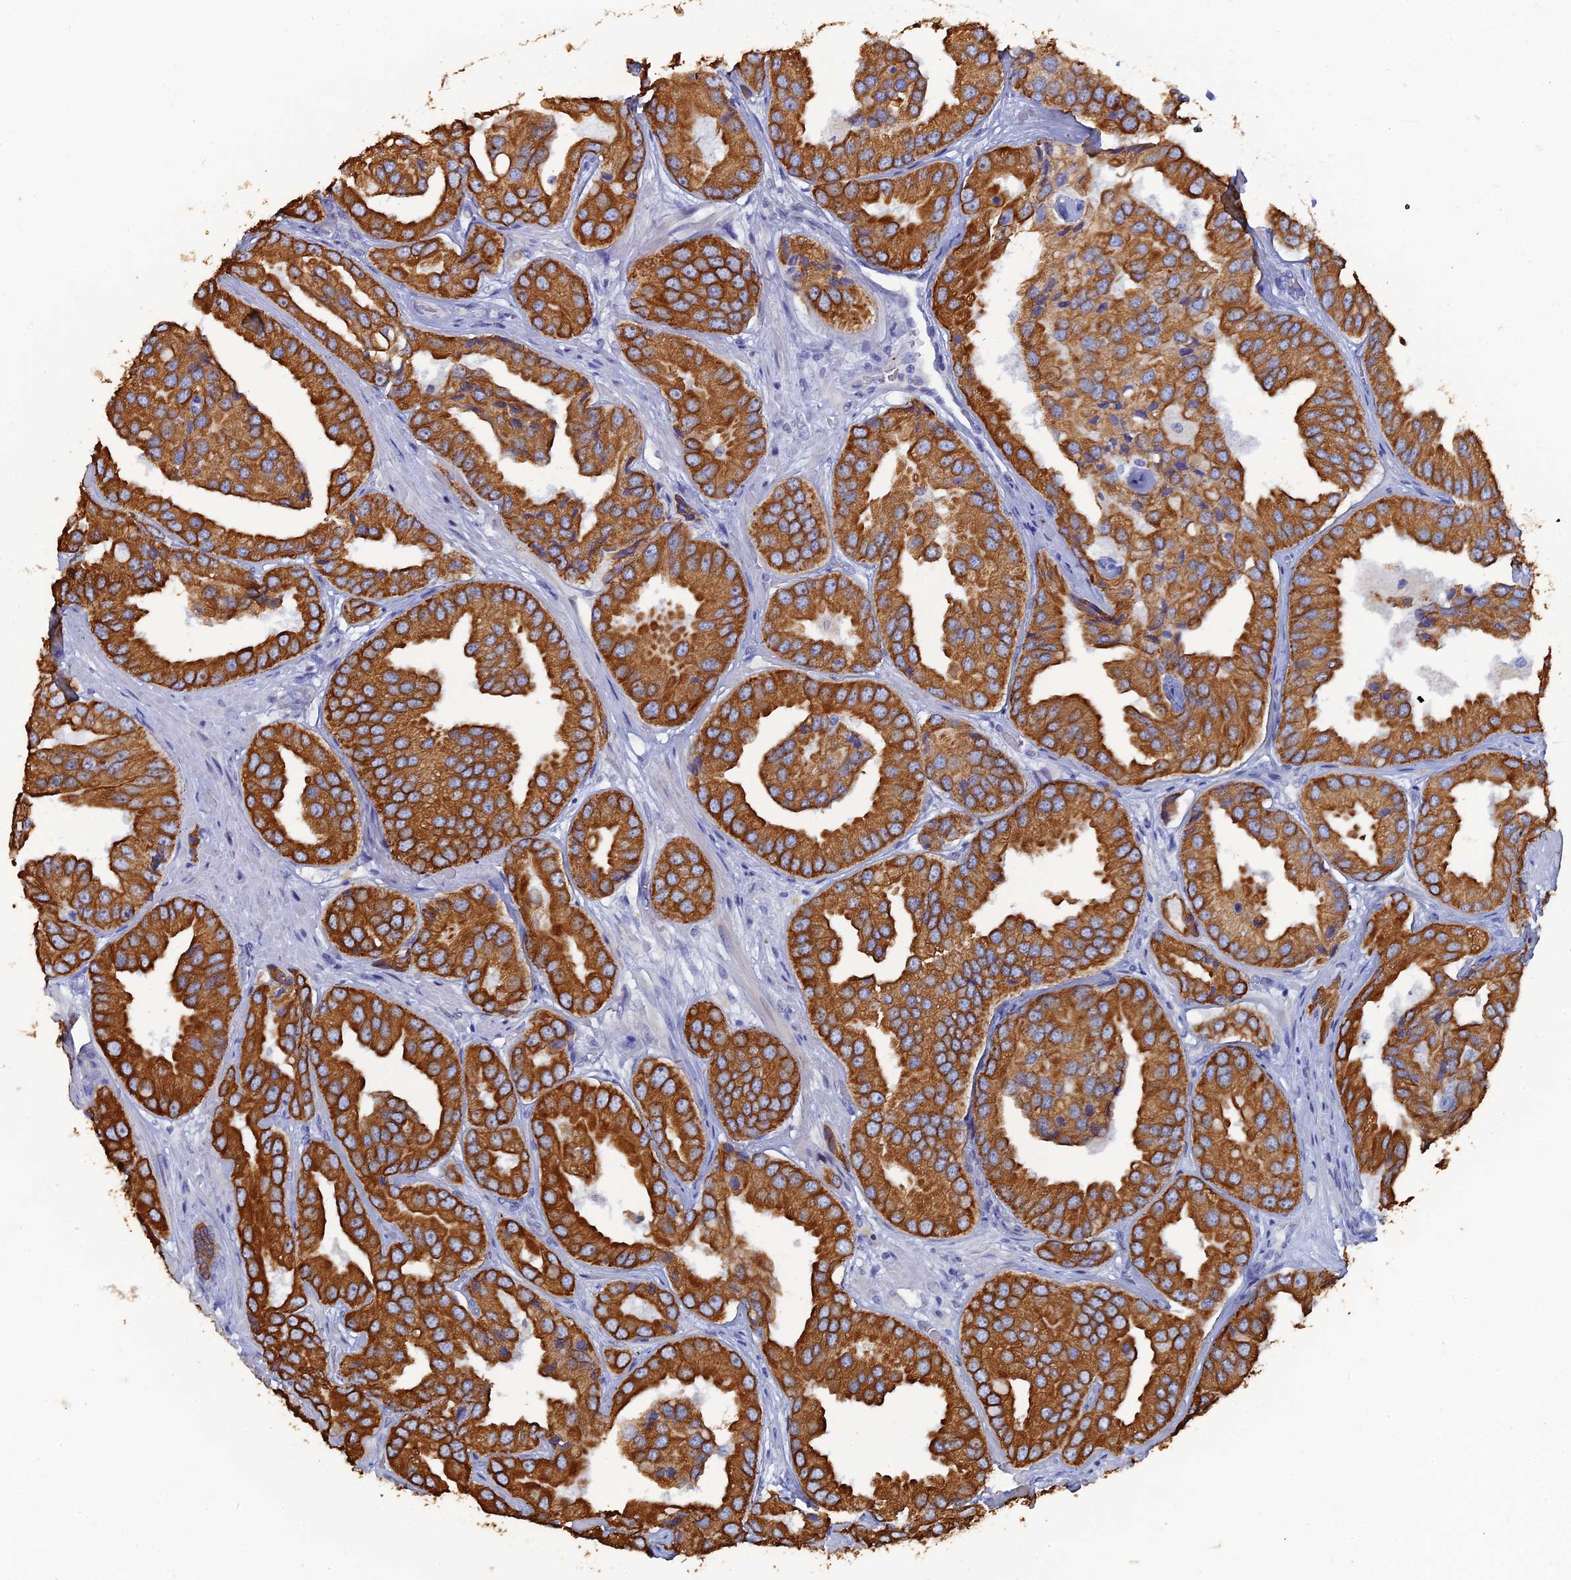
{"staining": {"intensity": "strong", "quantity": ">75%", "location": "cytoplasmic/membranous"}, "tissue": "prostate cancer", "cell_type": "Tumor cells", "image_type": "cancer", "snomed": [{"axis": "morphology", "description": "Adenocarcinoma, High grade"}, {"axis": "topography", "description": "Prostate"}], "caption": "Human high-grade adenocarcinoma (prostate) stained with a protein marker exhibits strong staining in tumor cells.", "gene": "SRFBP1", "patient": {"sex": "male", "age": 63}}